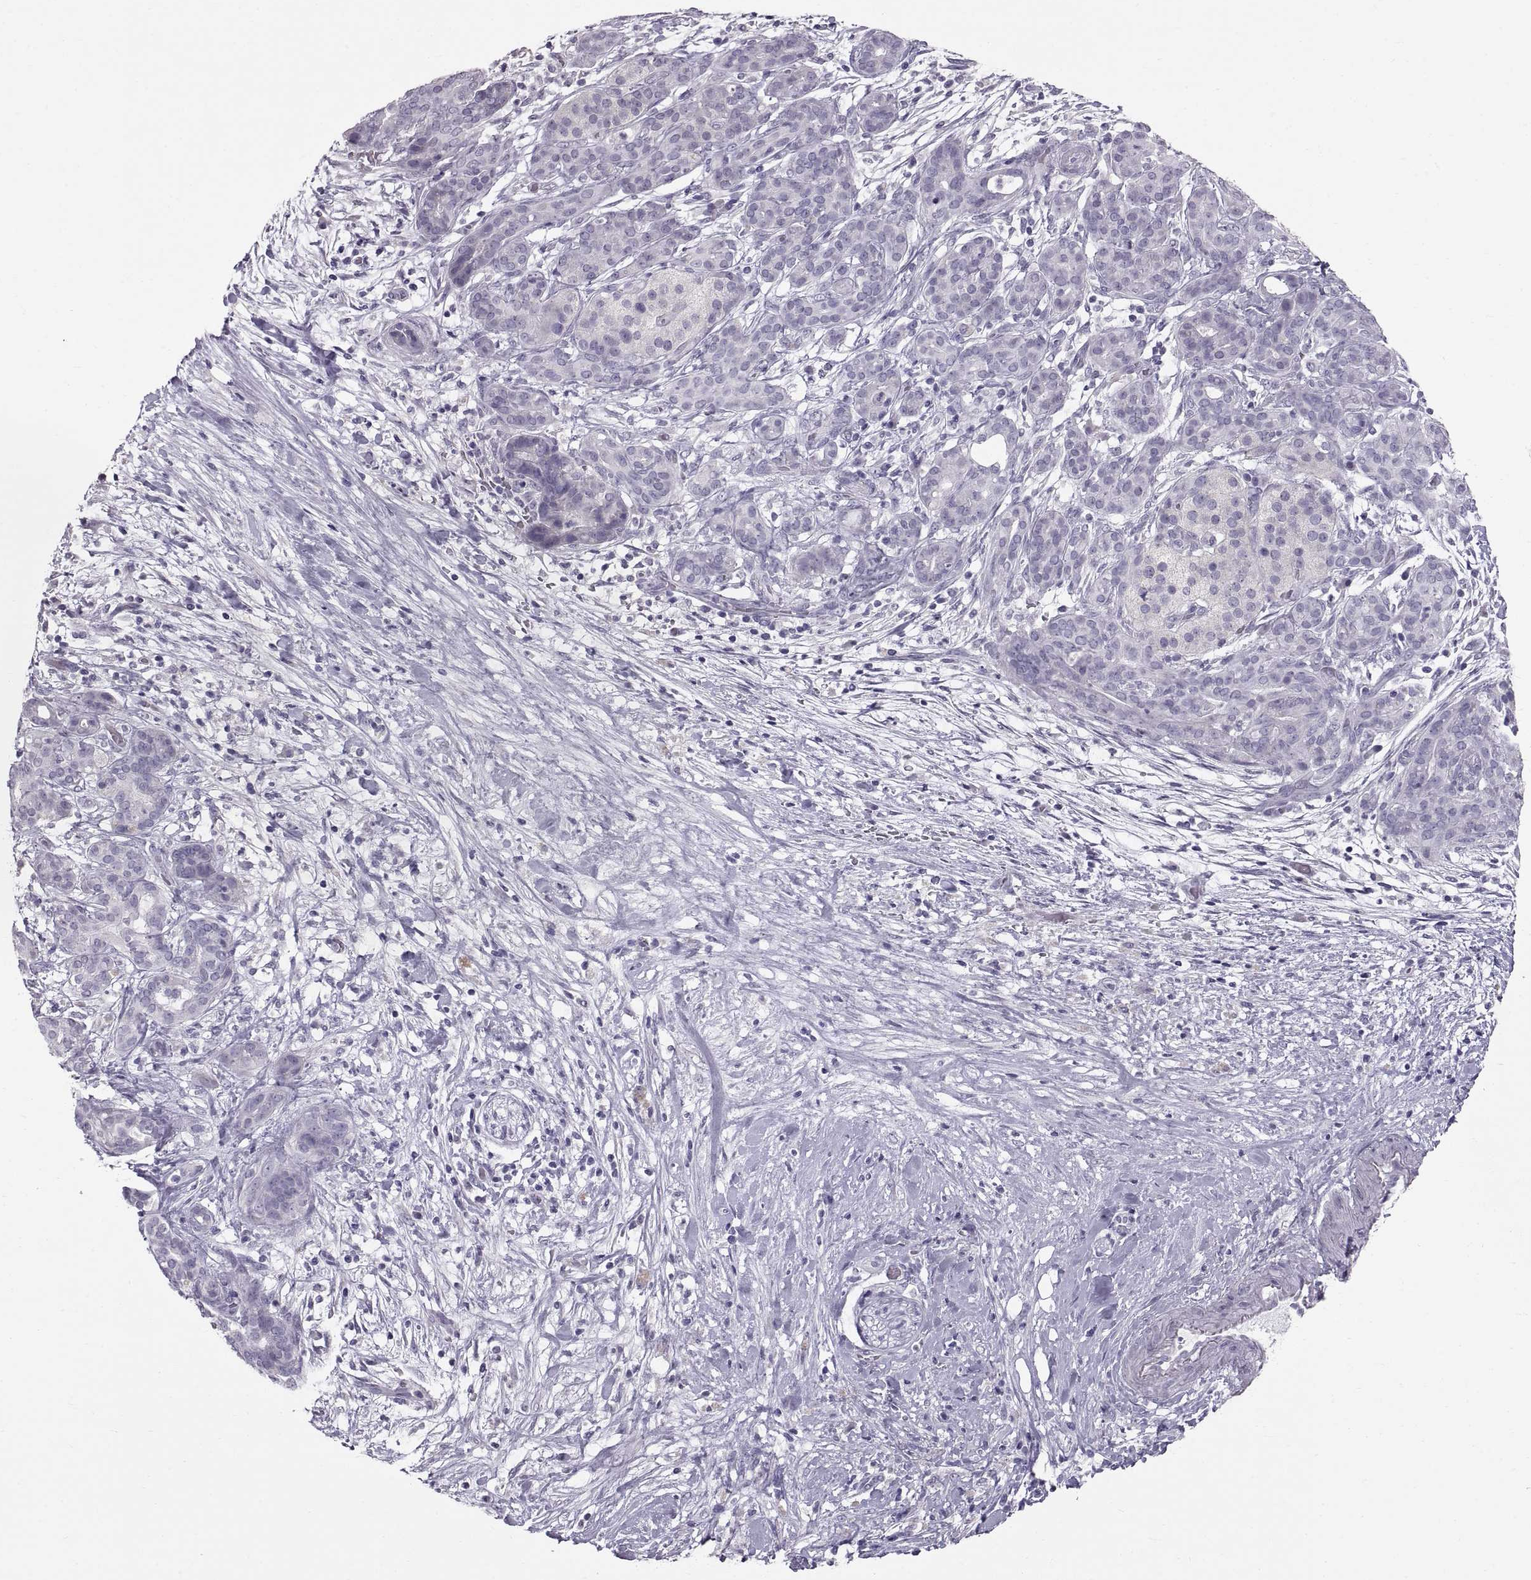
{"staining": {"intensity": "negative", "quantity": "none", "location": "none"}, "tissue": "pancreatic cancer", "cell_type": "Tumor cells", "image_type": "cancer", "snomed": [{"axis": "morphology", "description": "Adenocarcinoma, NOS"}, {"axis": "topography", "description": "Pancreas"}], "caption": "Pancreatic cancer stained for a protein using IHC reveals no expression tumor cells.", "gene": "SPACDR", "patient": {"sex": "male", "age": 44}}